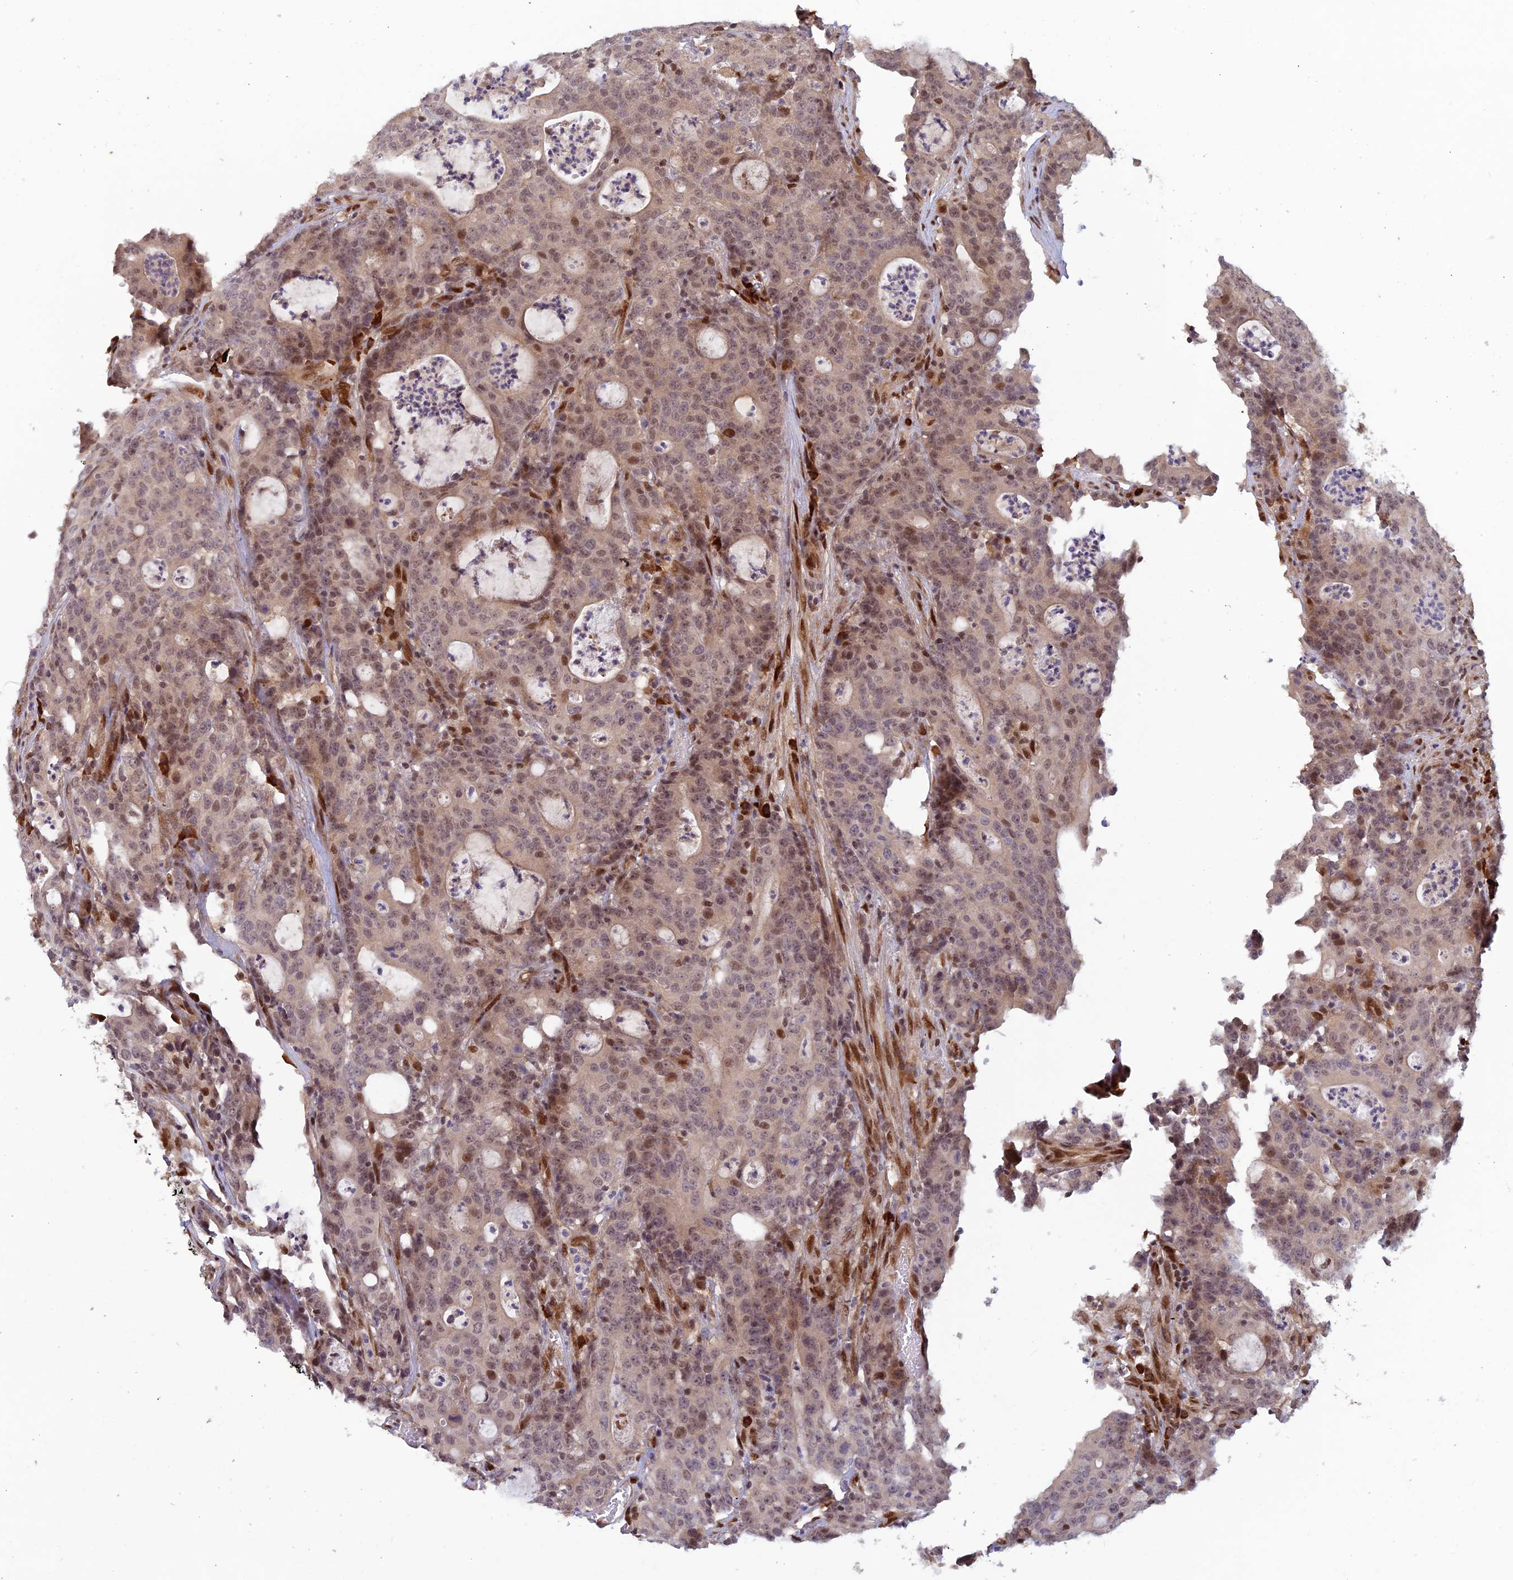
{"staining": {"intensity": "negative", "quantity": "none", "location": "none"}, "tissue": "colorectal cancer", "cell_type": "Tumor cells", "image_type": "cancer", "snomed": [{"axis": "morphology", "description": "Adenocarcinoma, NOS"}, {"axis": "topography", "description": "Colon"}], "caption": "Immunohistochemistry (IHC) of adenocarcinoma (colorectal) shows no staining in tumor cells.", "gene": "ZNF565", "patient": {"sex": "male", "age": 83}}